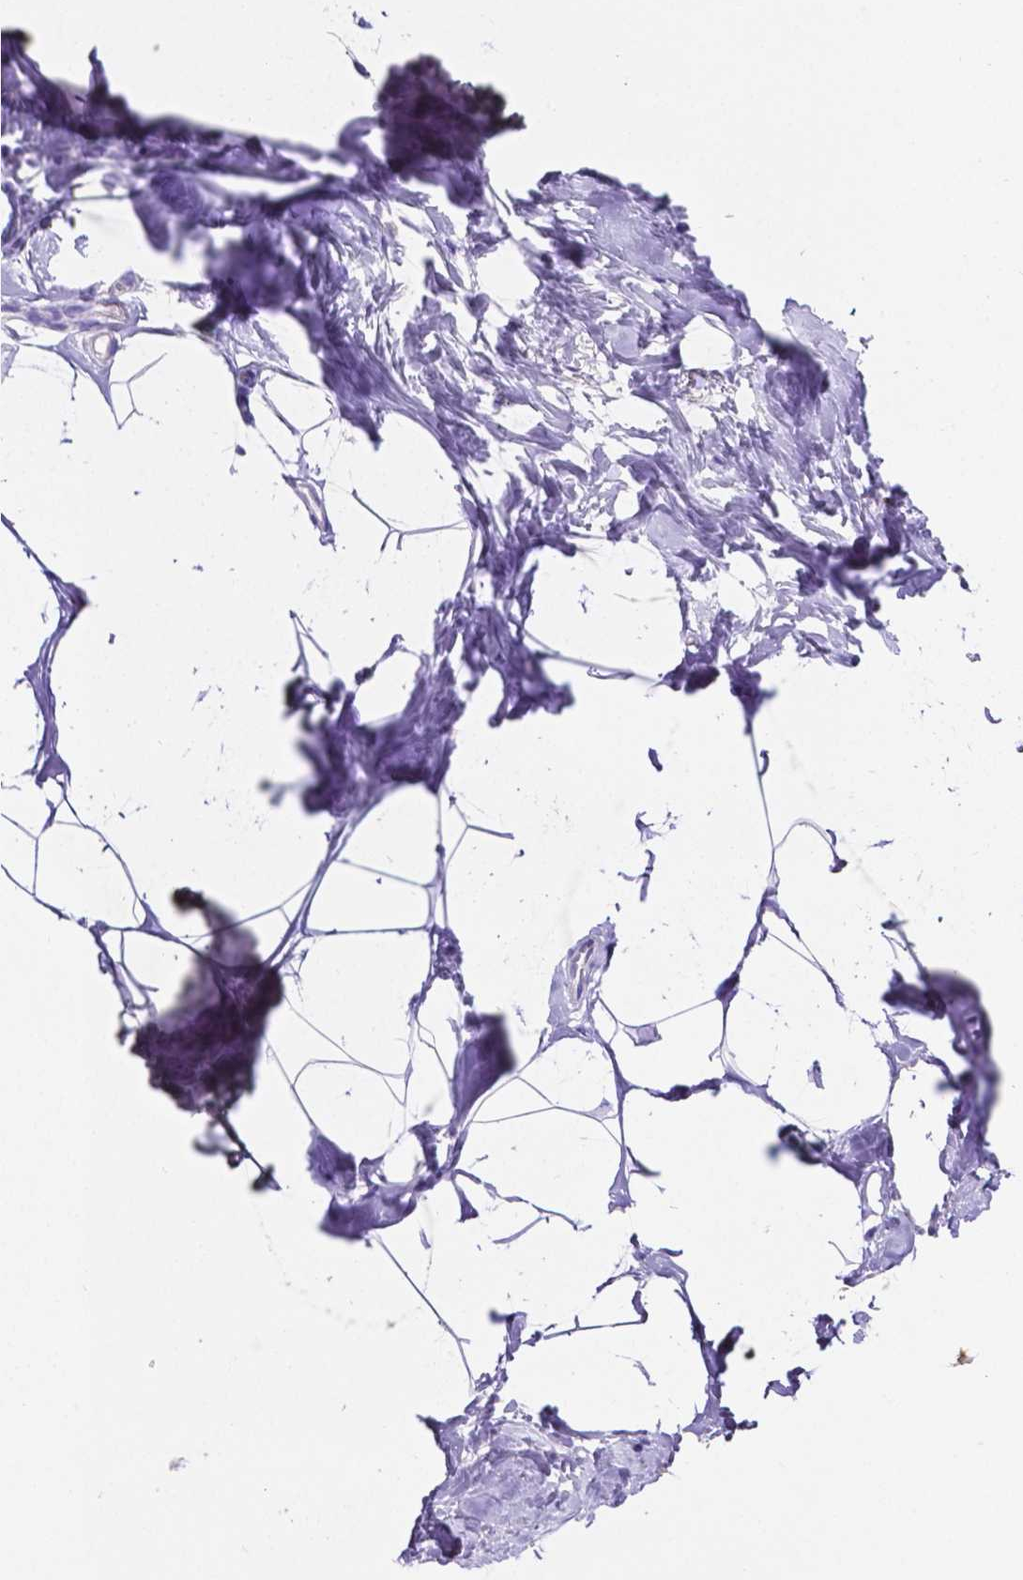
{"staining": {"intensity": "negative", "quantity": "none", "location": "none"}, "tissue": "breast", "cell_type": "Adipocytes", "image_type": "normal", "snomed": [{"axis": "morphology", "description": "Normal tissue, NOS"}, {"axis": "topography", "description": "Breast"}], "caption": "High power microscopy image of an IHC photomicrograph of normal breast, revealing no significant positivity in adipocytes. (Stains: DAB (3,3'-diaminobenzidine) IHC with hematoxylin counter stain, Microscopy: brightfield microscopy at high magnification).", "gene": "MMP9", "patient": {"sex": "female", "age": 32}}